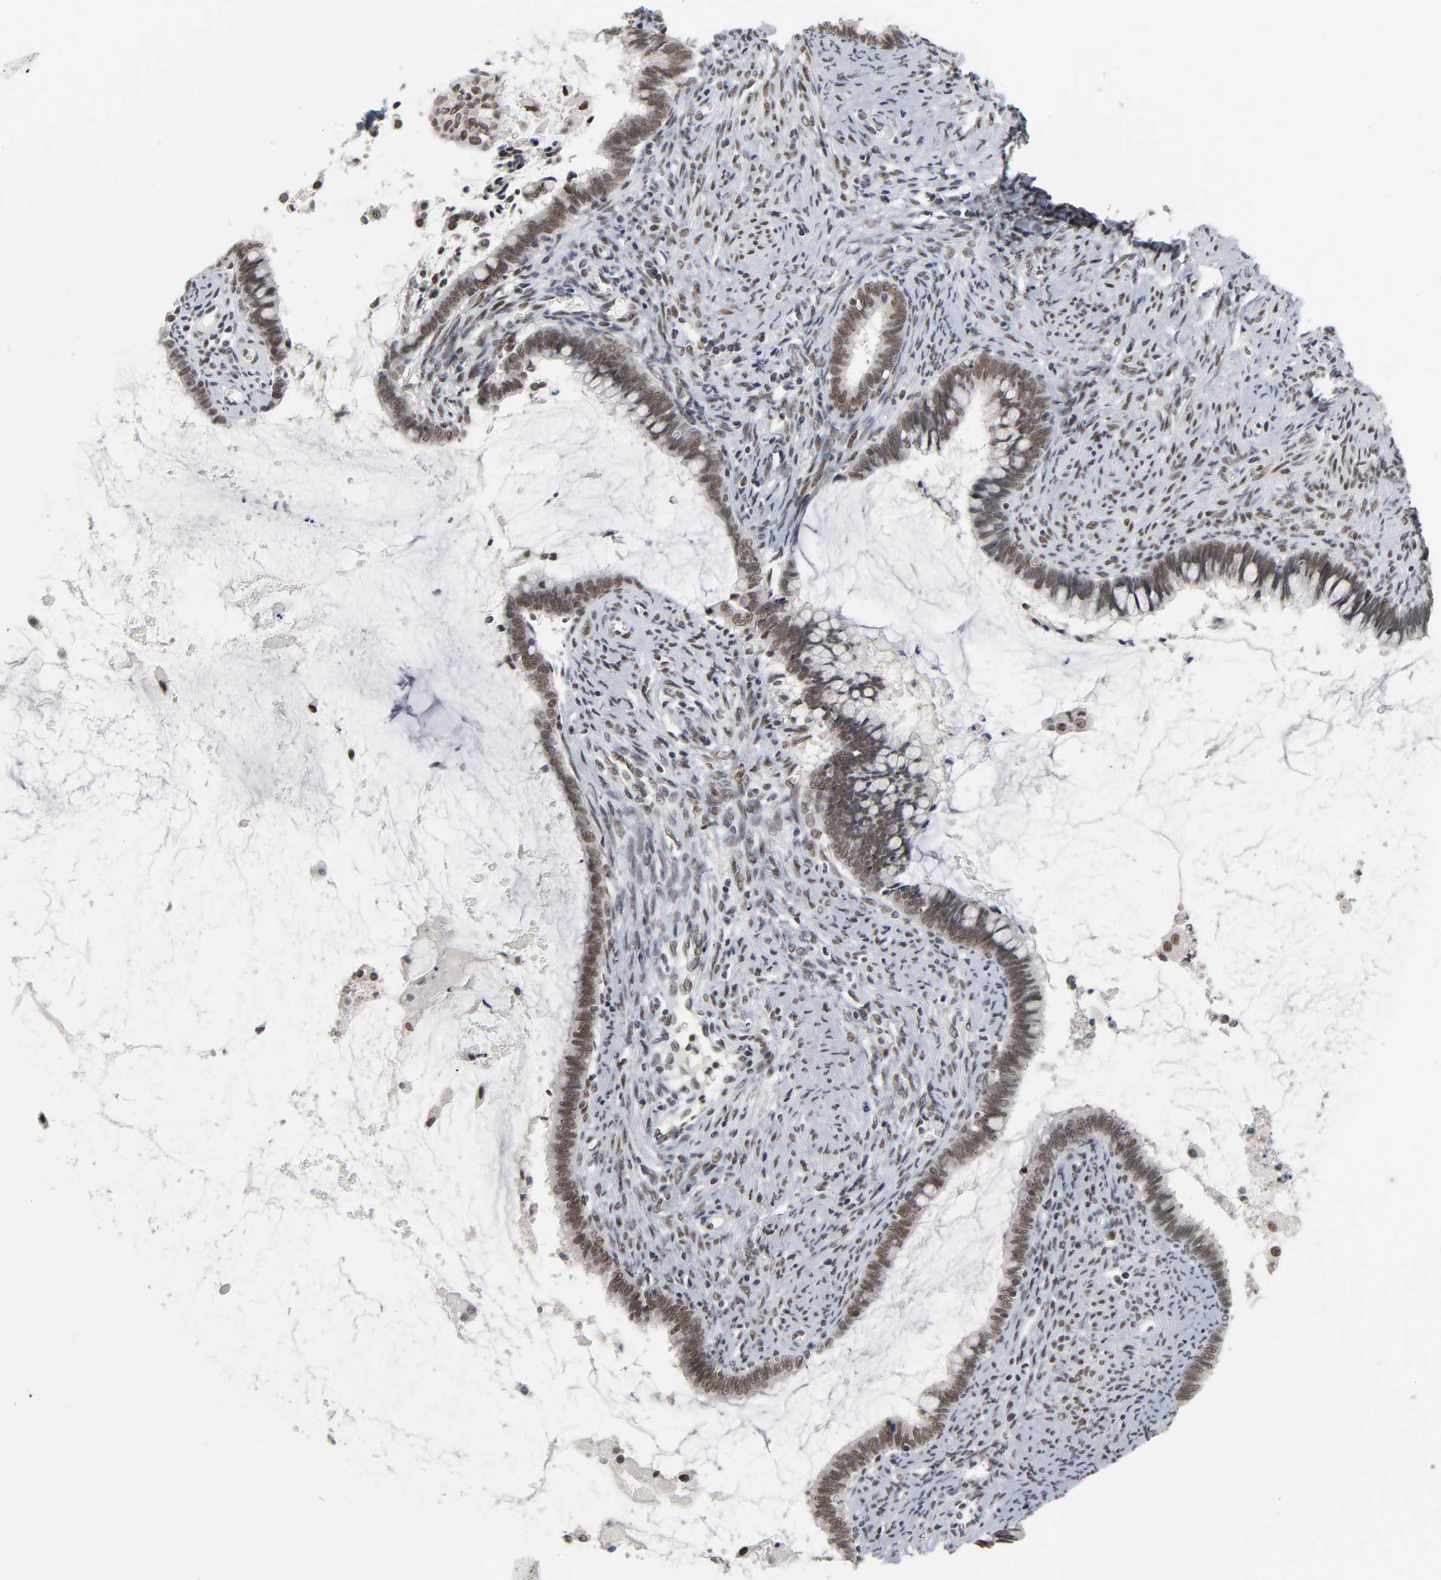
{"staining": {"intensity": "weak", "quantity": ">75%", "location": "nuclear"}, "tissue": "cervical cancer", "cell_type": "Tumor cells", "image_type": "cancer", "snomed": [{"axis": "morphology", "description": "Adenocarcinoma, NOS"}, {"axis": "topography", "description": "Cervix"}], "caption": "The immunohistochemical stain shows weak nuclear positivity in tumor cells of cervical cancer tissue.", "gene": "TRIM33", "patient": {"sex": "female", "age": 44}}